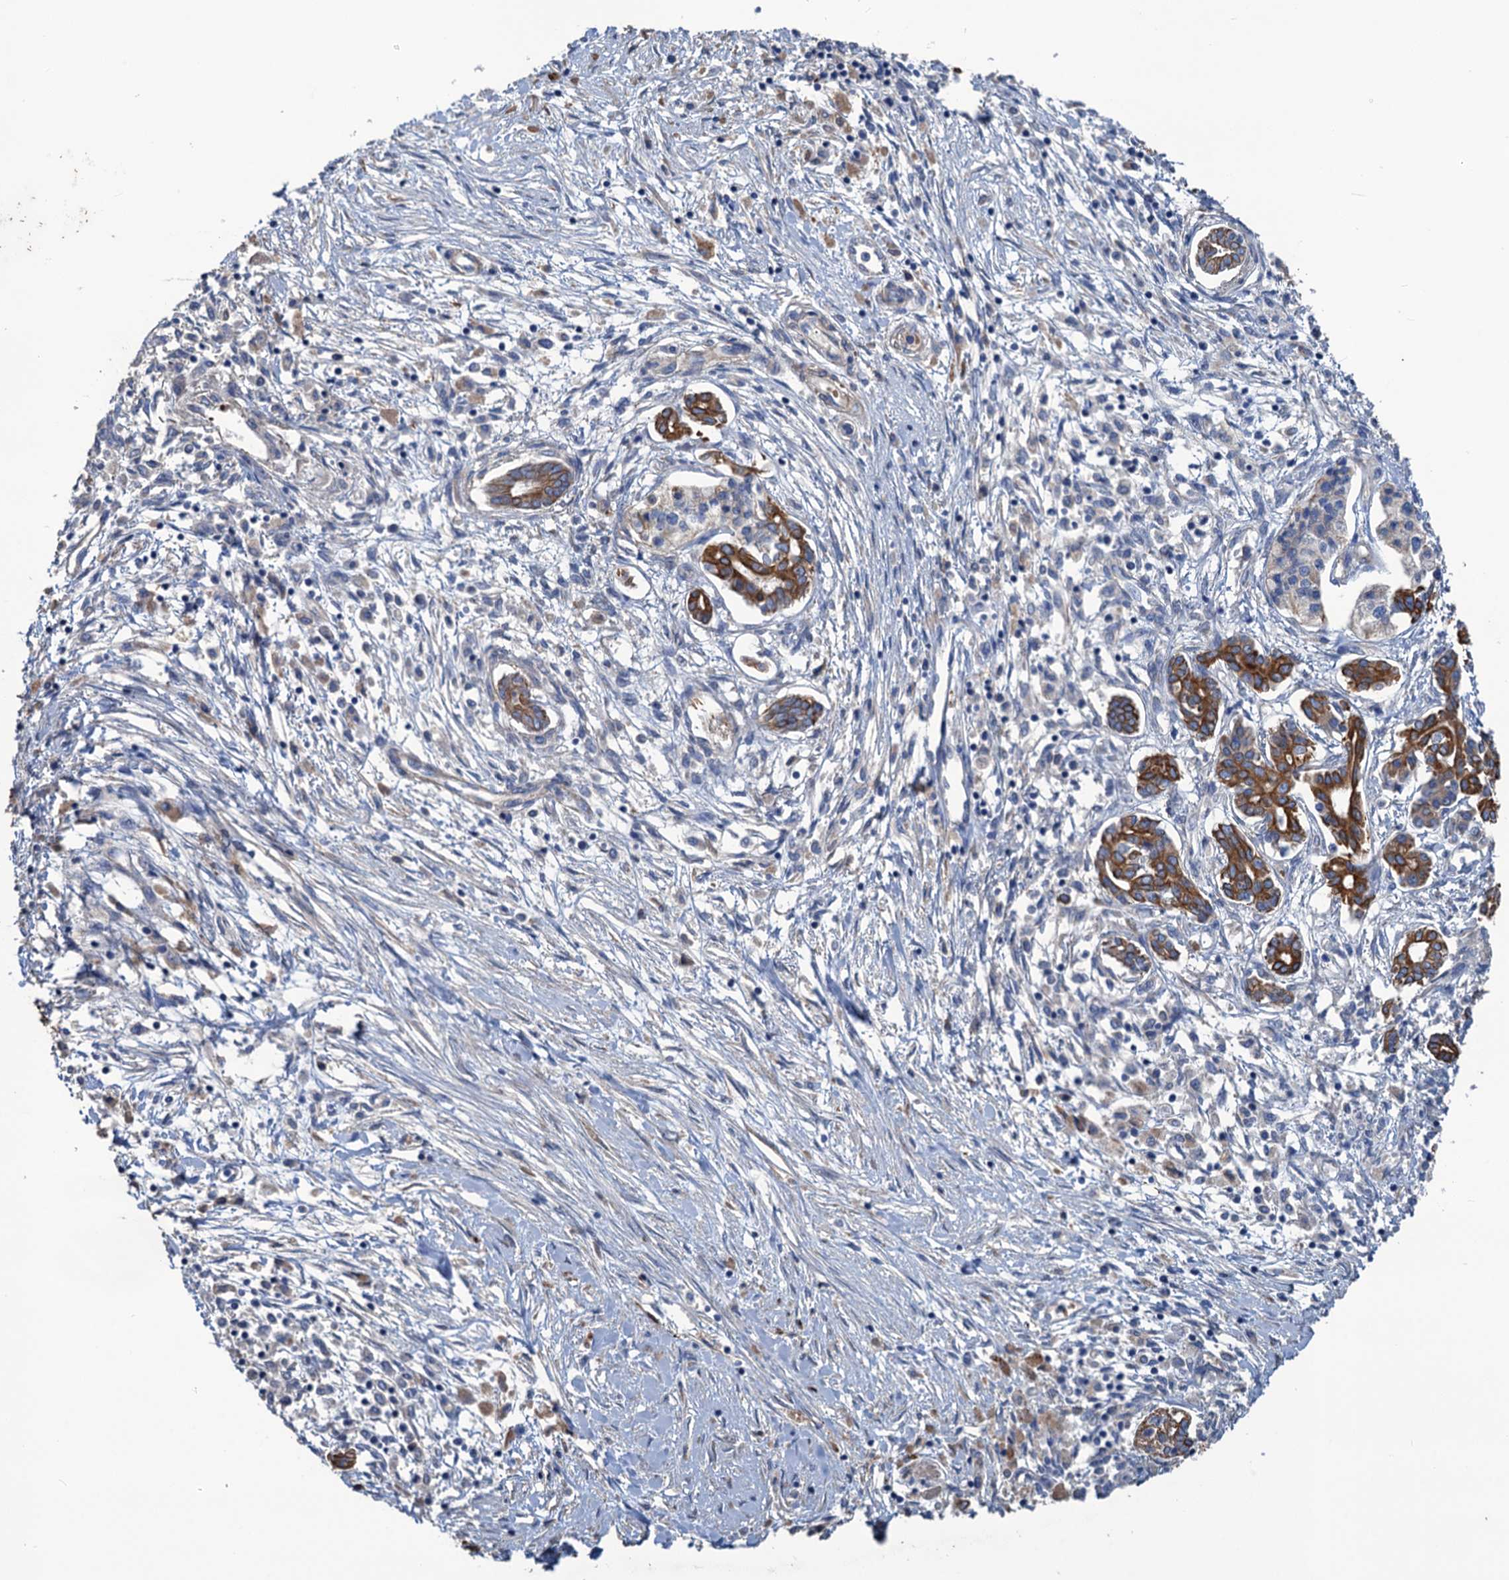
{"staining": {"intensity": "strong", "quantity": ">75%", "location": "cytoplasmic/membranous"}, "tissue": "pancreatic cancer", "cell_type": "Tumor cells", "image_type": "cancer", "snomed": [{"axis": "morphology", "description": "Adenocarcinoma, NOS"}, {"axis": "topography", "description": "Pancreas"}], "caption": "Tumor cells demonstrate high levels of strong cytoplasmic/membranous staining in about >75% of cells in human adenocarcinoma (pancreatic).", "gene": "SMCO3", "patient": {"sex": "female", "age": 50}}